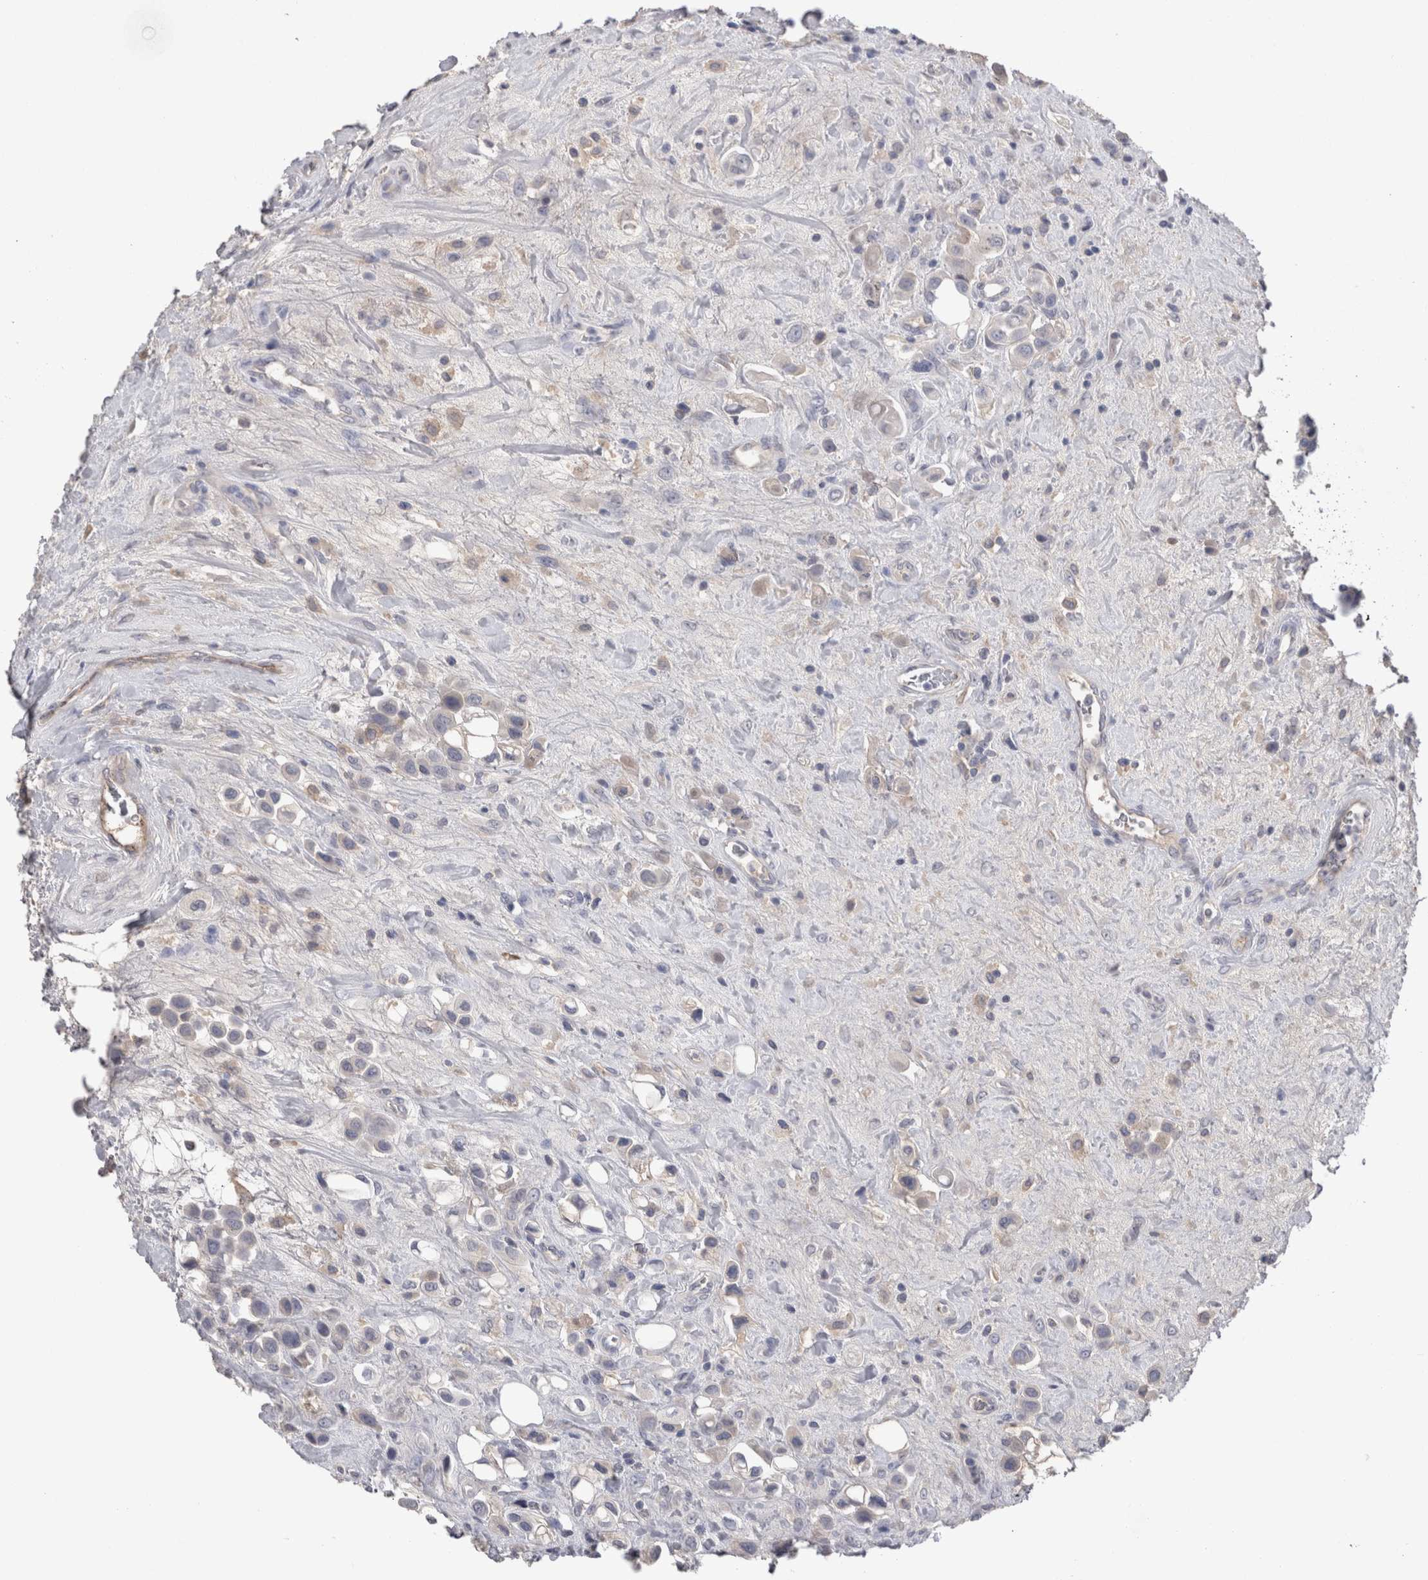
{"staining": {"intensity": "negative", "quantity": "none", "location": "none"}, "tissue": "urothelial cancer", "cell_type": "Tumor cells", "image_type": "cancer", "snomed": [{"axis": "morphology", "description": "Urothelial carcinoma, High grade"}, {"axis": "topography", "description": "Urinary bladder"}], "caption": "High-grade urothelial carcinoma was stained to show a protein in brown. There is no significant expression in tumor cells.", "gene": "REG1A", "patient": {"sex": "male", "age": 50}}